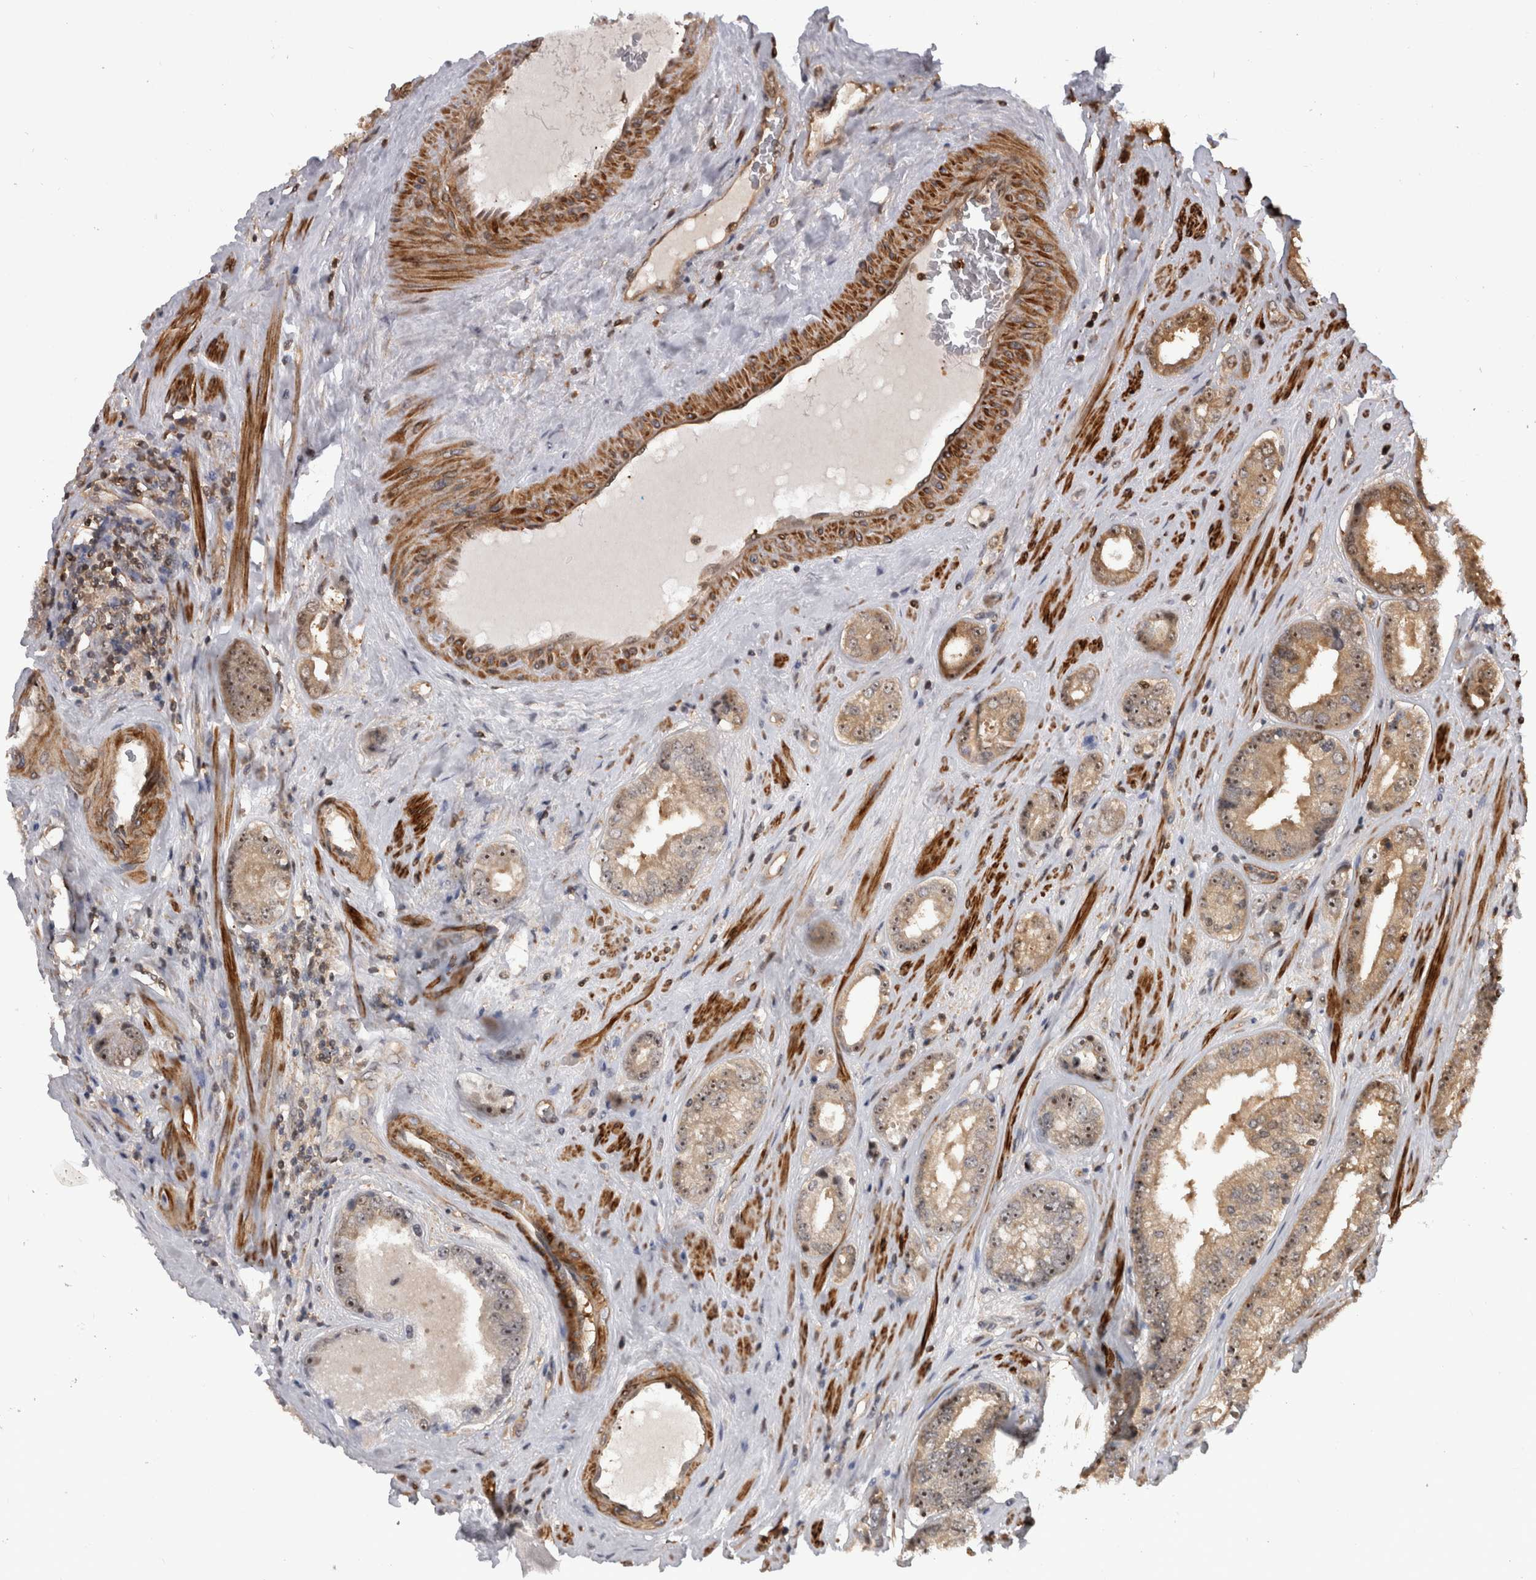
{"staining": {"intensity": "moderate", "quantity": "25%-75%", "location": "cytoplasmic/membranous,nuclear"}, "tissue": "prostate cancer", "cell_type": "Tumor cells", "image_type": "cancer", "snomed": [{"axis": "morphology", "description": "Adenocarcinoma, High grade"}, {"axis": "topography", "description": "Prostate"}], "caption": "Protein analysis of prostate adenocarcinoma (high-grade) tissue reveals moderate cytoplasmic/membranous and nuclear expression in approximately 25%-75% of tumor cells.", "gene": "TDRD7", "patient": {"sex": "male", "age": 61}}